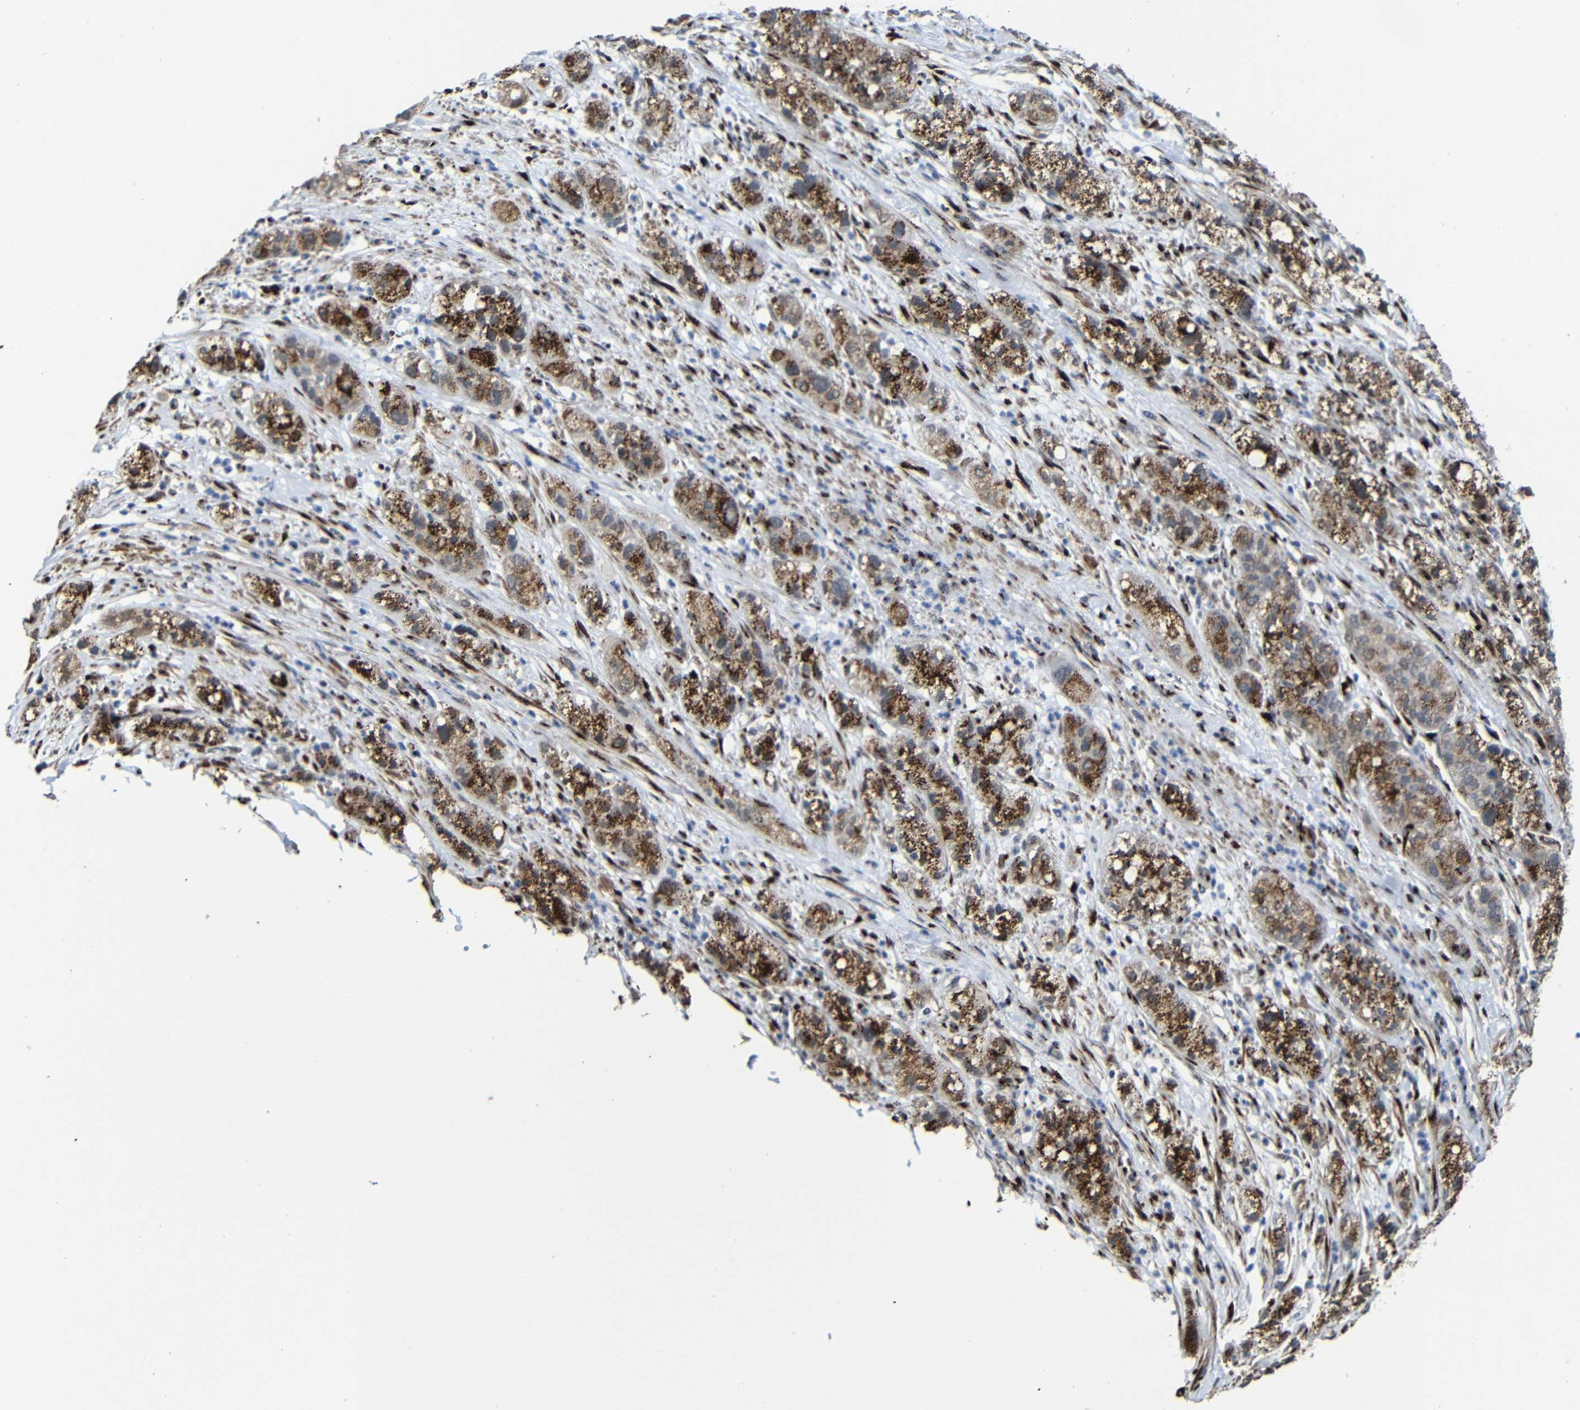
{"staining": {"intensity": "strong", "quantity": ">75%", "location": "cytoplasmic/membranous"}, "tissue": "pancreatic cancer", "cell_type": "Tumor cells", "image_type": "cancer", "snomed": [{"axis": "morphology", "description": "Adenocarcinoma, NOS"}, {"axis": "topography", "description": "Pancreas"}], "caption": "Immunohistochemical staining of adenocarcinoma (pancreatic) shows high levels of strong cytoplasmic/membranous expression in about >75% of tumor cells.", "gene": "TGOLN2", "patient": {"sex": "female", "age": 78}}